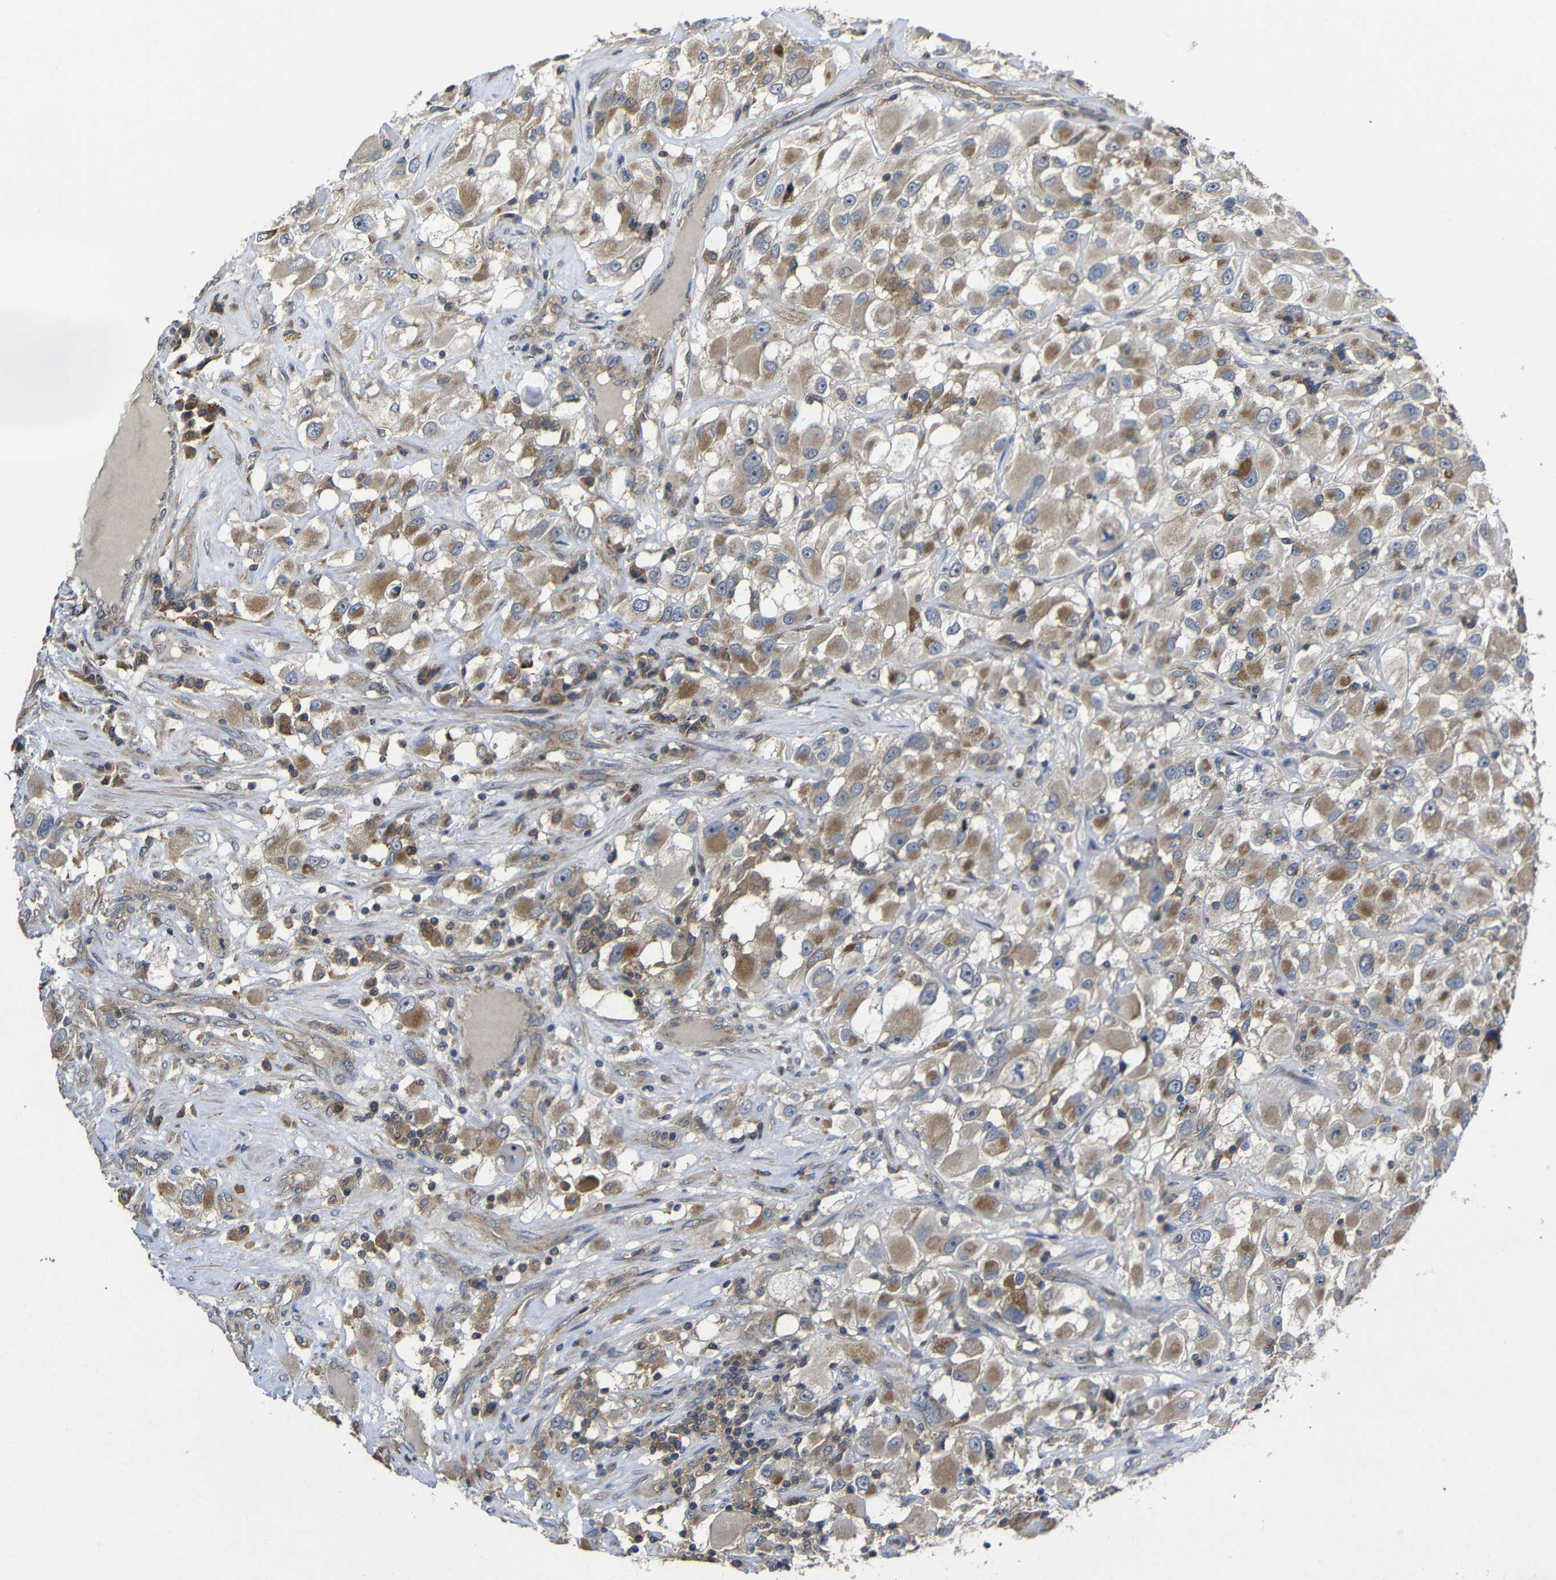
{"staining": {"intensity": "moderate", "quantity": ">75%", "location": "cytoplasmic/membranous"}, "tissue": "renal cancer", "cell_type": "Tumor cells", "image_type": "cancer", "snomed": [{"axis": "morphology", "description": "Adenocarcinoma, NOS"}, {"axis": "topography", "description": "Kidney"}], "caption": "Protein expression analysis of human renal adenocarcinoma reveals moderate cytoplasmic/membranous expression in about >75% of tumor cells.", "gene": "LPAR5", "patient": {"sex": "female", "age": 52}}